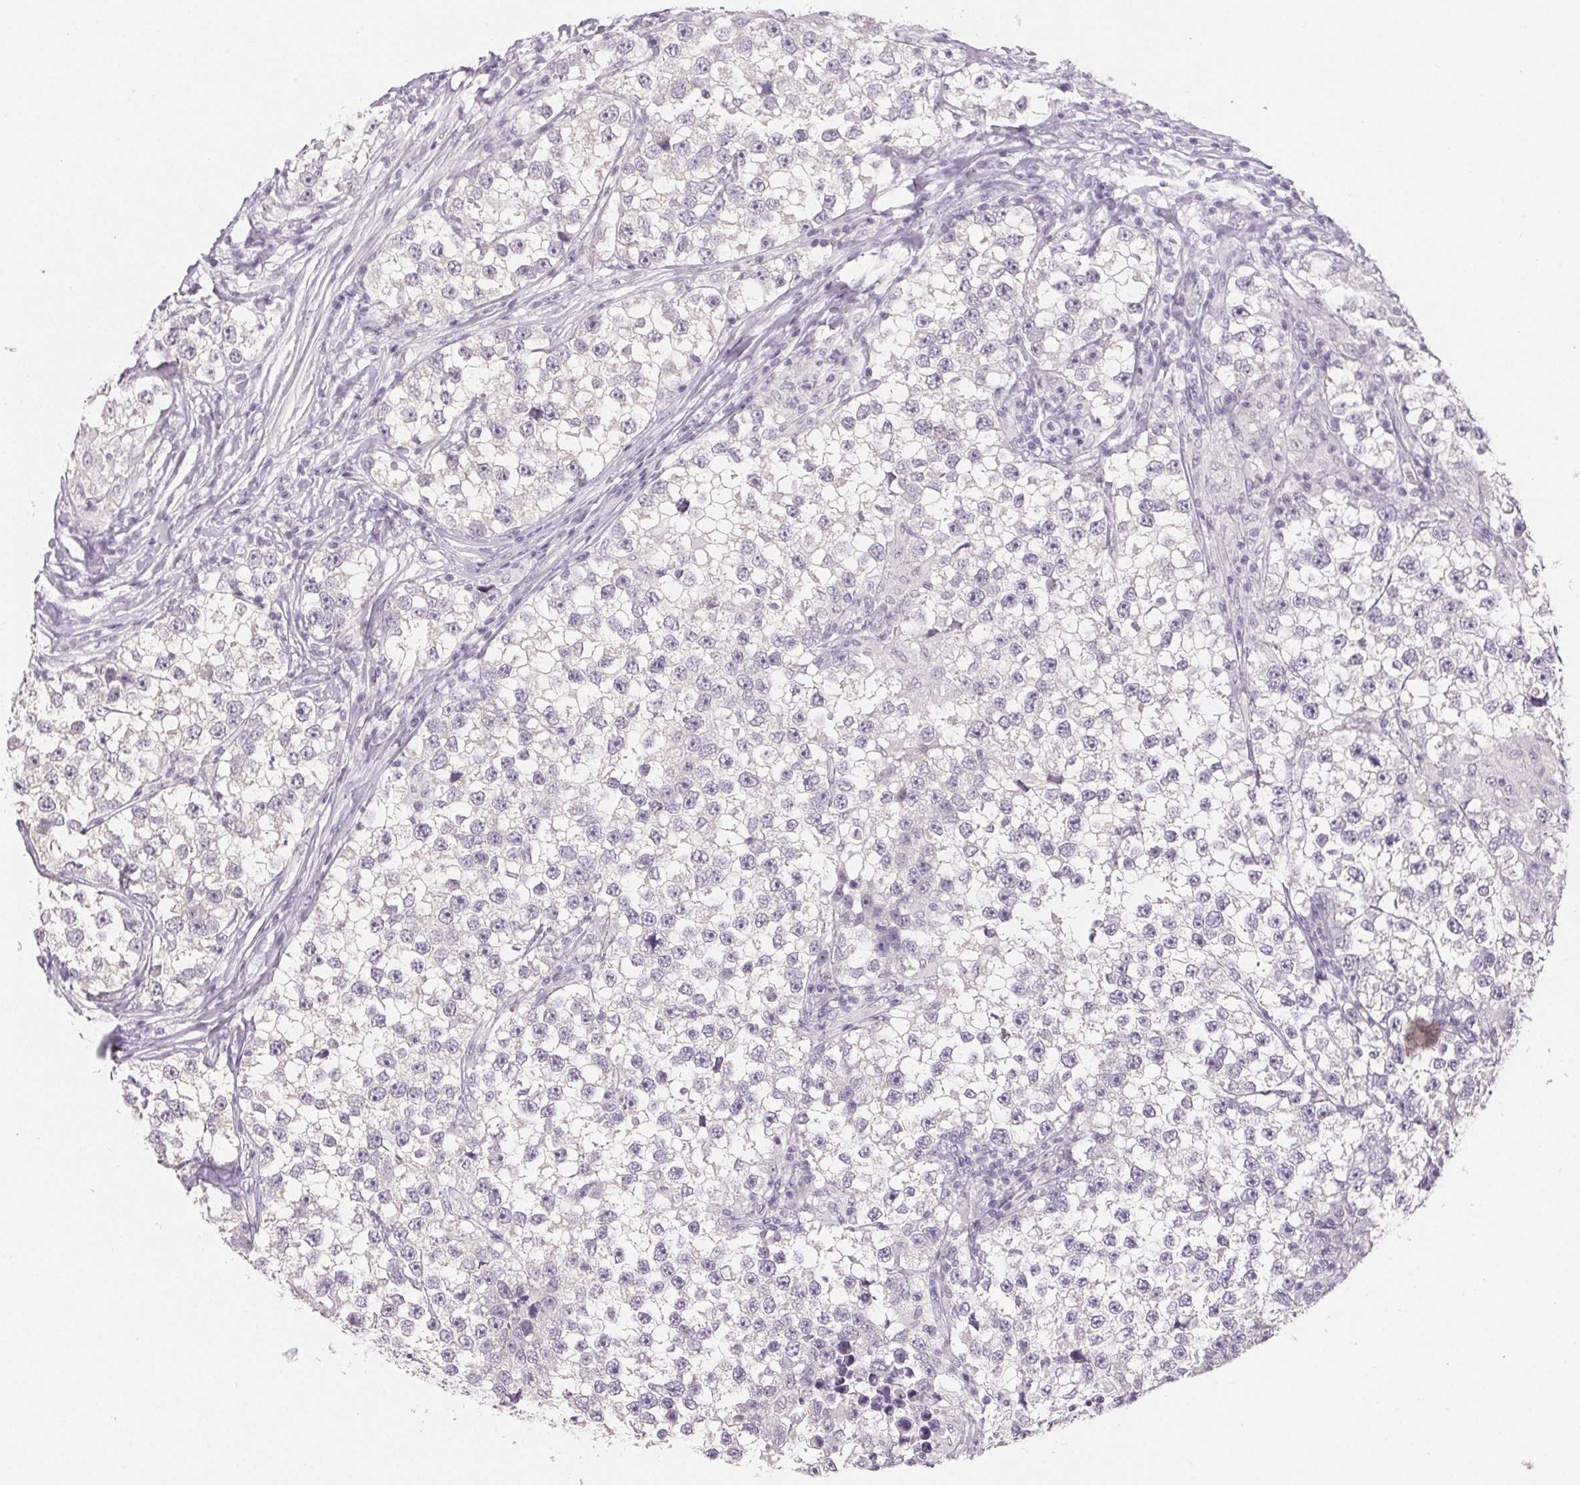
{"staining": {"intensity": "negative", "quantity": "none", "location": "none"}, "tissue": "testis cancer", "cell_type": "Tumor cells", "image_type": "cancer", "snomed": [{"axis": "morphology", "description": "Seminoma, NOS"}, {"axis": "topography", "description": "Testis"}], "caption": "Immunohistochemistry (IHC) image of human testis cancer stained for a protein (brown), which demonstrates no expression in tumor cells. (Brightfield microscopy of DAB (3,3'-diaminobenzidine) IHC at high magnification).", "gene": "SFTPD", "patient": {"sex": "male", "age": 46}}